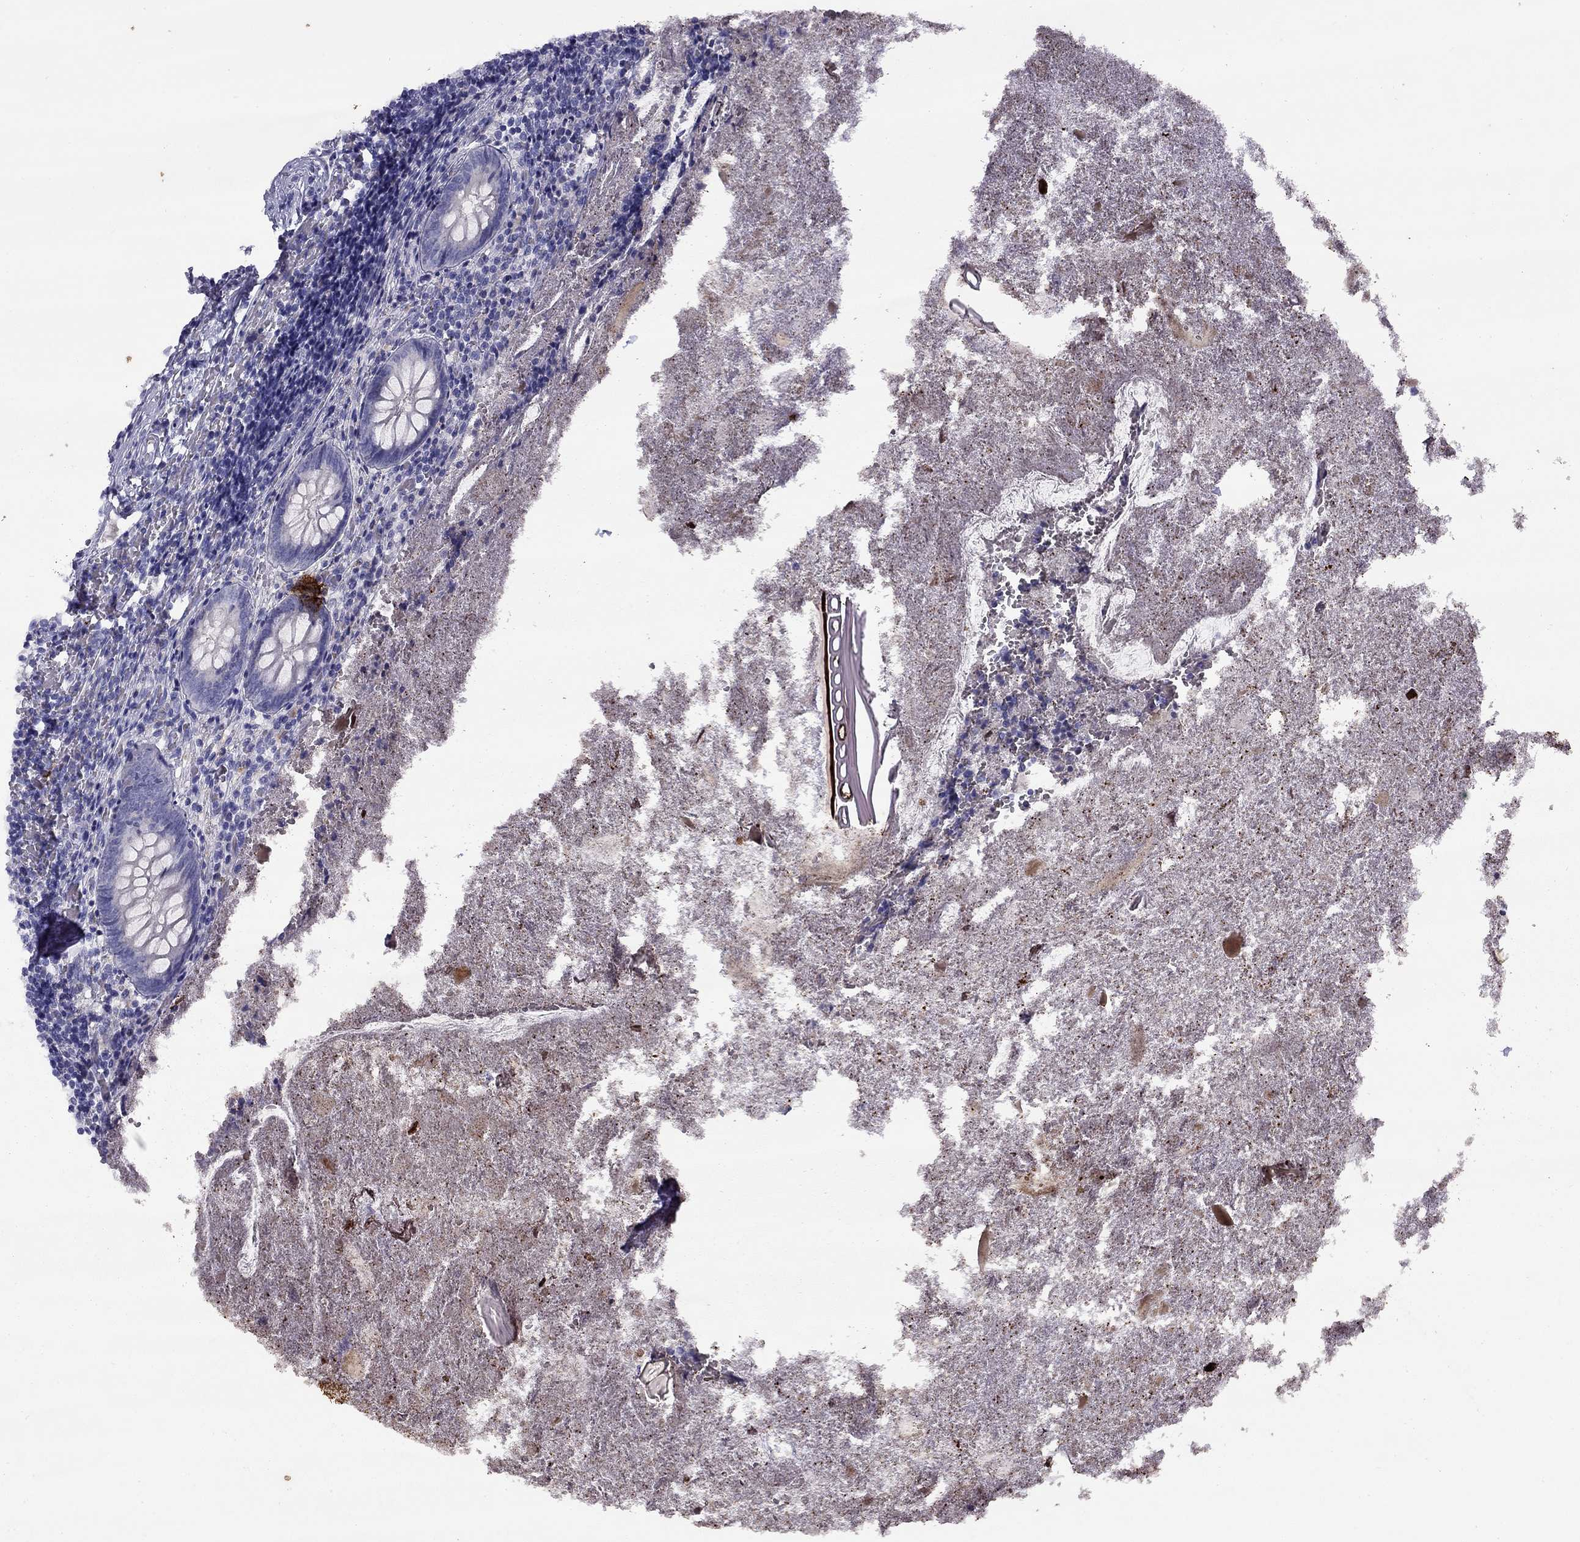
{"staining": {"intensity": "negative", "quantity": "none", "location": "none"}, "tissue": "appendix", "cell_type": "Glandular cells", "image_type": "normal", "snomed": [{"axis": "morphology", "description": "Normal tissue, NOS"}, {"axis": "topography", "description": "Appendix"}], "caption": "Protein analysis of unremarkable appendix reveals no significant expression in glandular cells. (DAB (3,3'-diaminobenzidine) IHC, high magnification).", "gene": "CPNE4", "patient": {"sex": "female", "age": 23}}